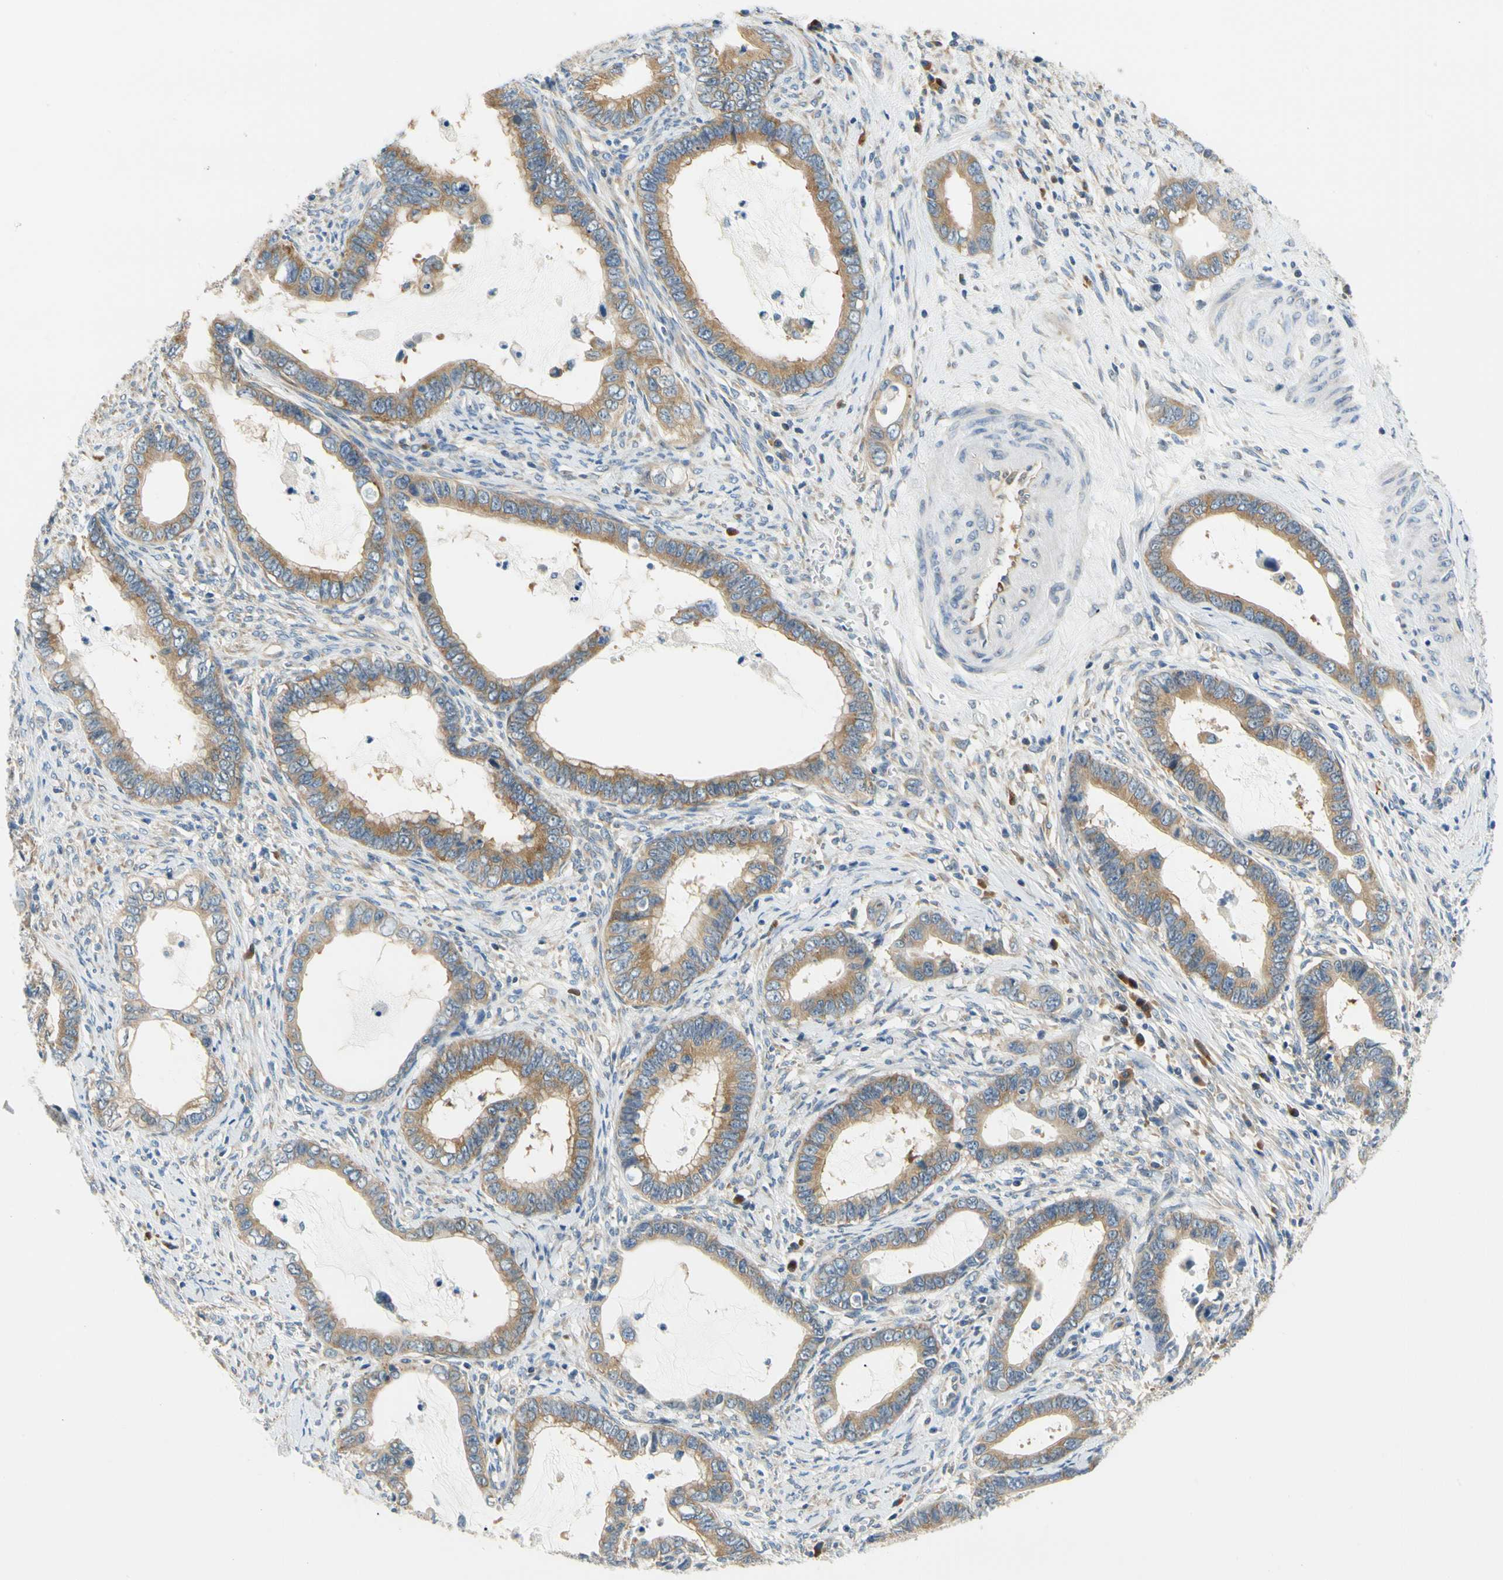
{"staining": {"intensity": "moderate", "quantity": ">75%", "location": "cytoplasmic/membranous"}, "tissue": "cervical cancer", "cell_type": "Tumor cells", "image_type": "cancer", "snomed": [{"axis": "morphology", "description": "Adenocarcinoma, NOS"}, {"axis": "topography", "description": "Cervix"}], "caption": "Immunohistochemistry histopathology image of neoplastic tissue: human cervical cancer stained using IHC displays medium levels of moderate protein expression localized specifically in the cytoplasmic/membranous of tumor cells, appearing as a cytoplasmic/membranous brown color.", "gene": "LRRC47", "patient": {"sex": "female", "age": 44}}